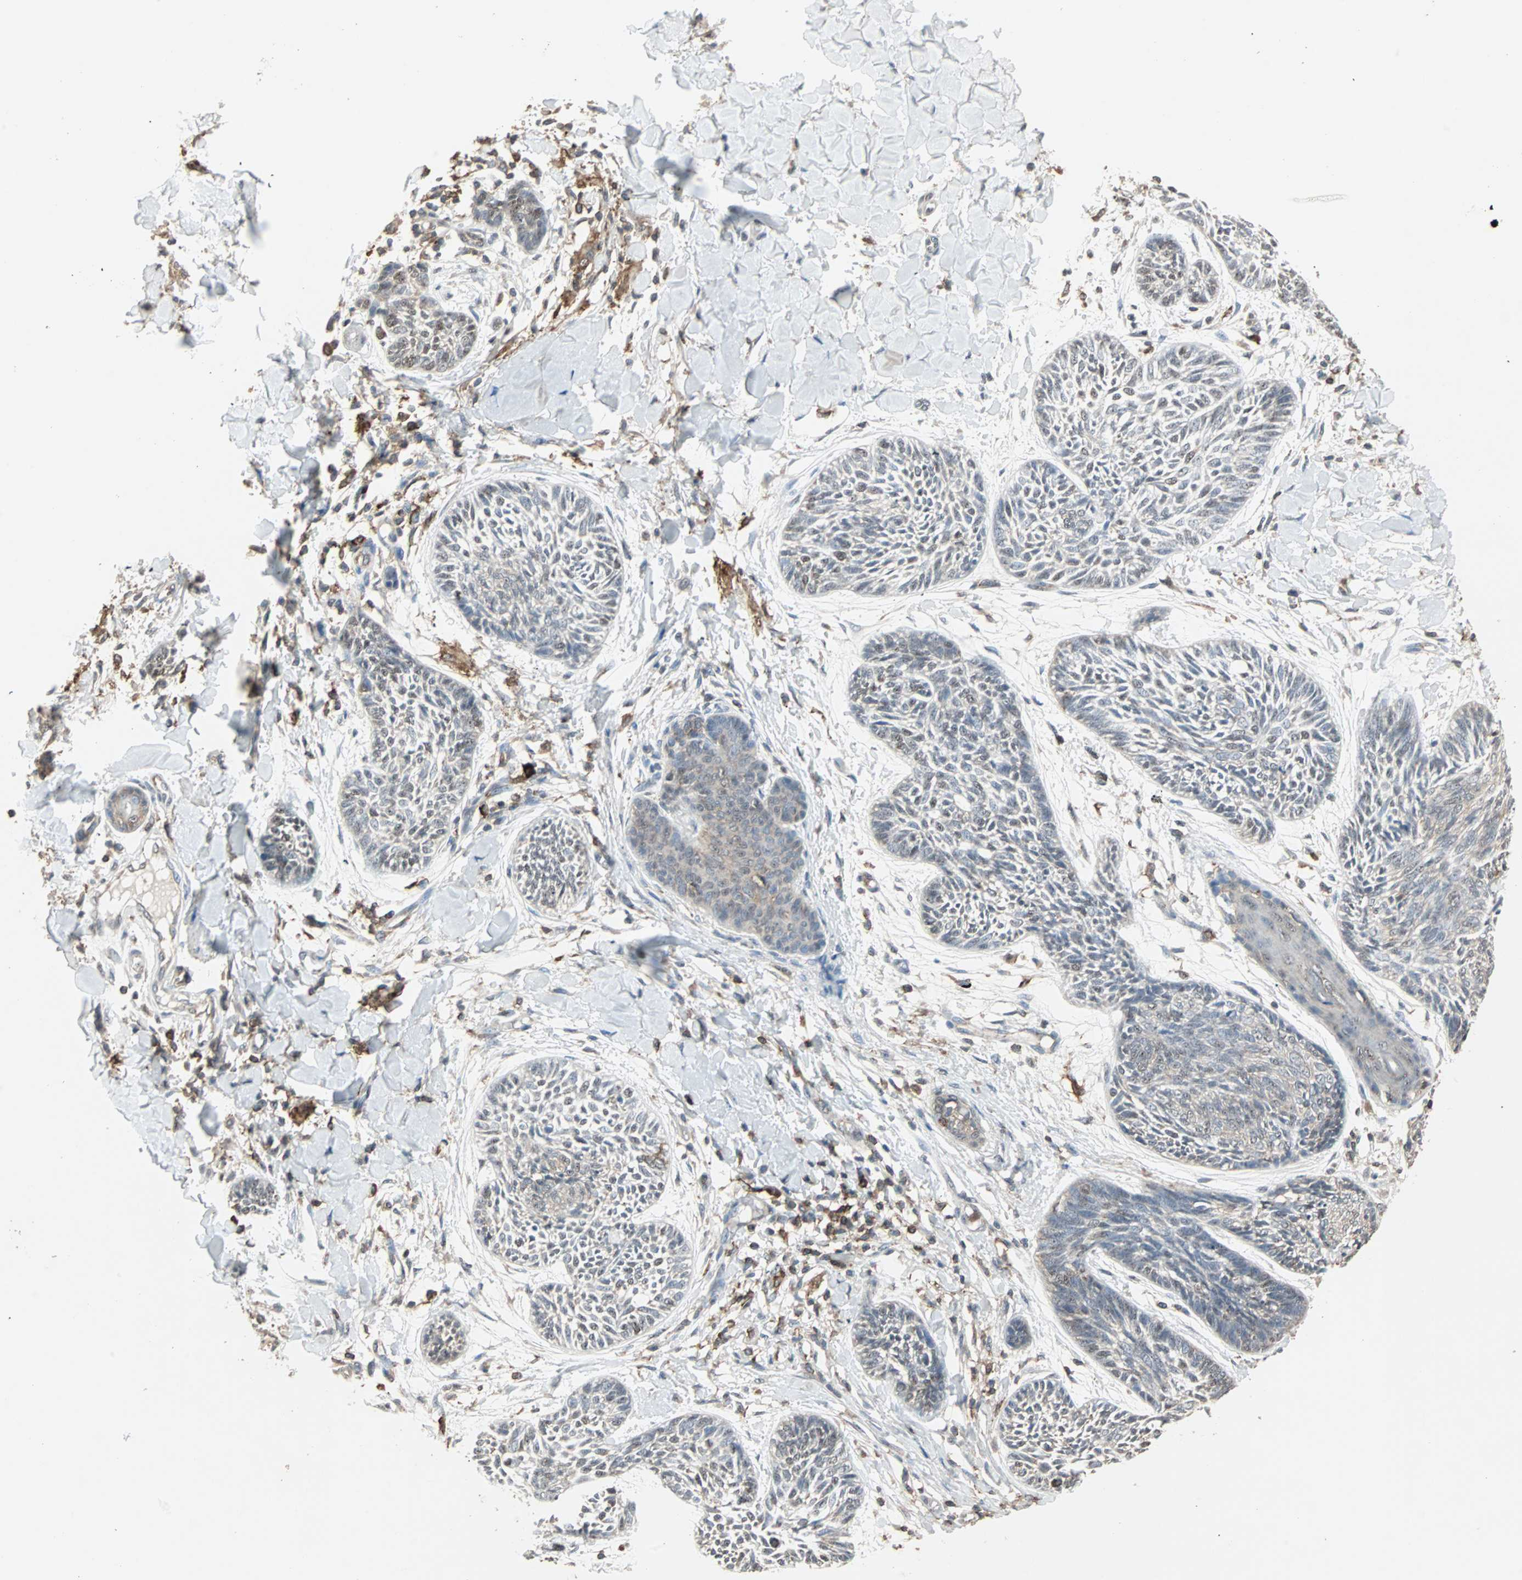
{"staining": {"intensity": "negative", "quantity": "none", "location": "none"}, "tissue": "skin cancer", "cell_type": "Tumor cells", "image_type": "cancer", "snomed": [{"axis": "morphology", "description": "Papilloma, NOS"}, {"axis": "morphology", "description": "Basal cell carcinoma"}, {"axis": "topography", "description": "Skin"}], "caption": "Human skin basal cell carcinoma stained for a protein using IHC exhibits no expression in tumor cells.", "gene": "MMP3", "patient": {"sex": "male", "age": 87}}